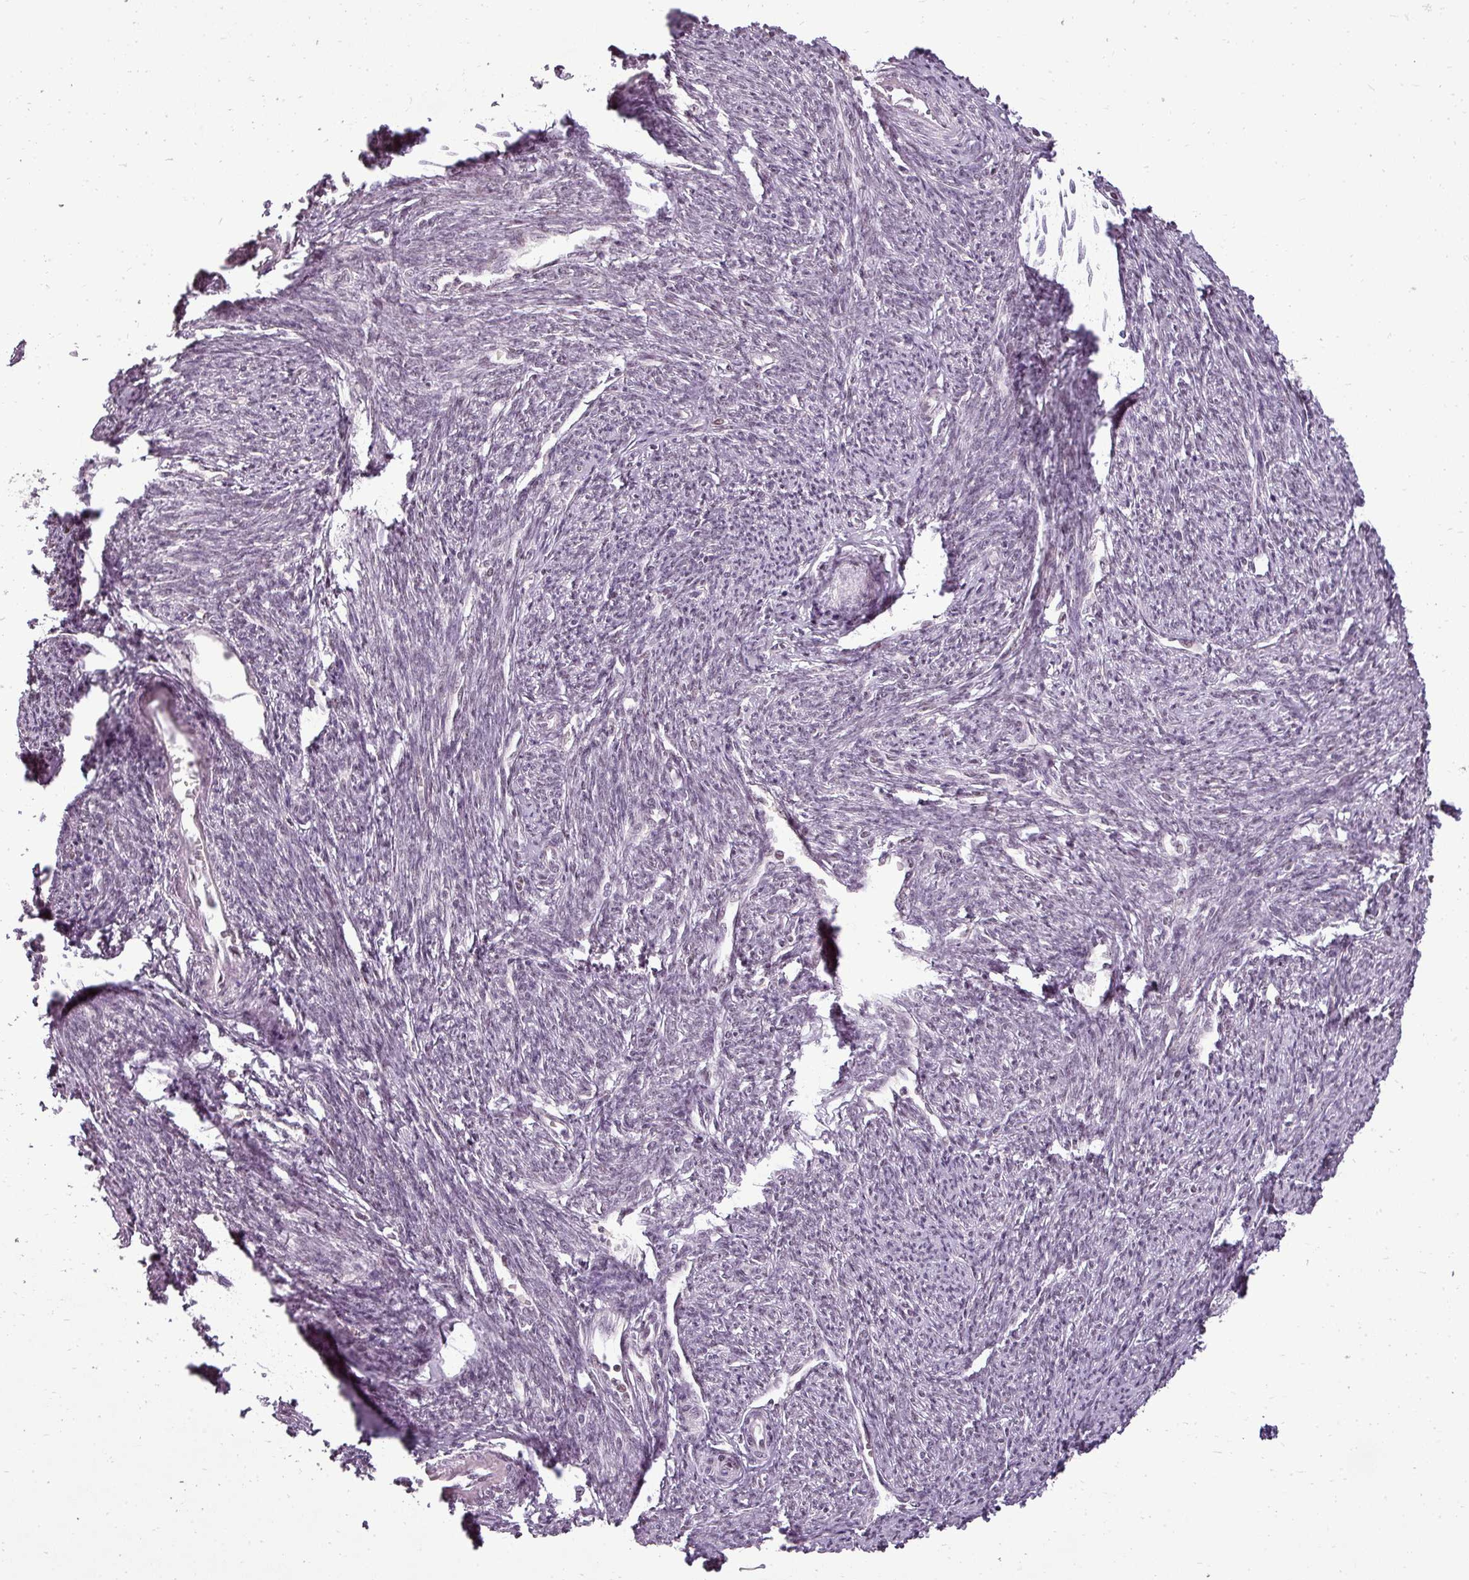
{"staining": {"intensity": "negative", "quantity": "none", "location": "none"}, "tissue": "smooth muscle", "cell_type": "Smooth muscle cells", "image_type": "normal", "snomed": [{"axis": "morphology", "description": "Normal tissue, NOS"}, {"axis": "topography", "description": "Smooth muscle"}, {"axis": "topography", "description": "Fallopian tube"}], "caption": "Immunohistochemistry (IHC) micrograph of benign human smooth muscle stained for a protein (brown), which demonstrates no positivity in smooth muscle cells. (DAB (3,3'-diaminobenzidine) immunohistochemistry with hematoxylin counter stain).", "gene": "BCAS3", "patient": {"sex": "female", "age": 59}}